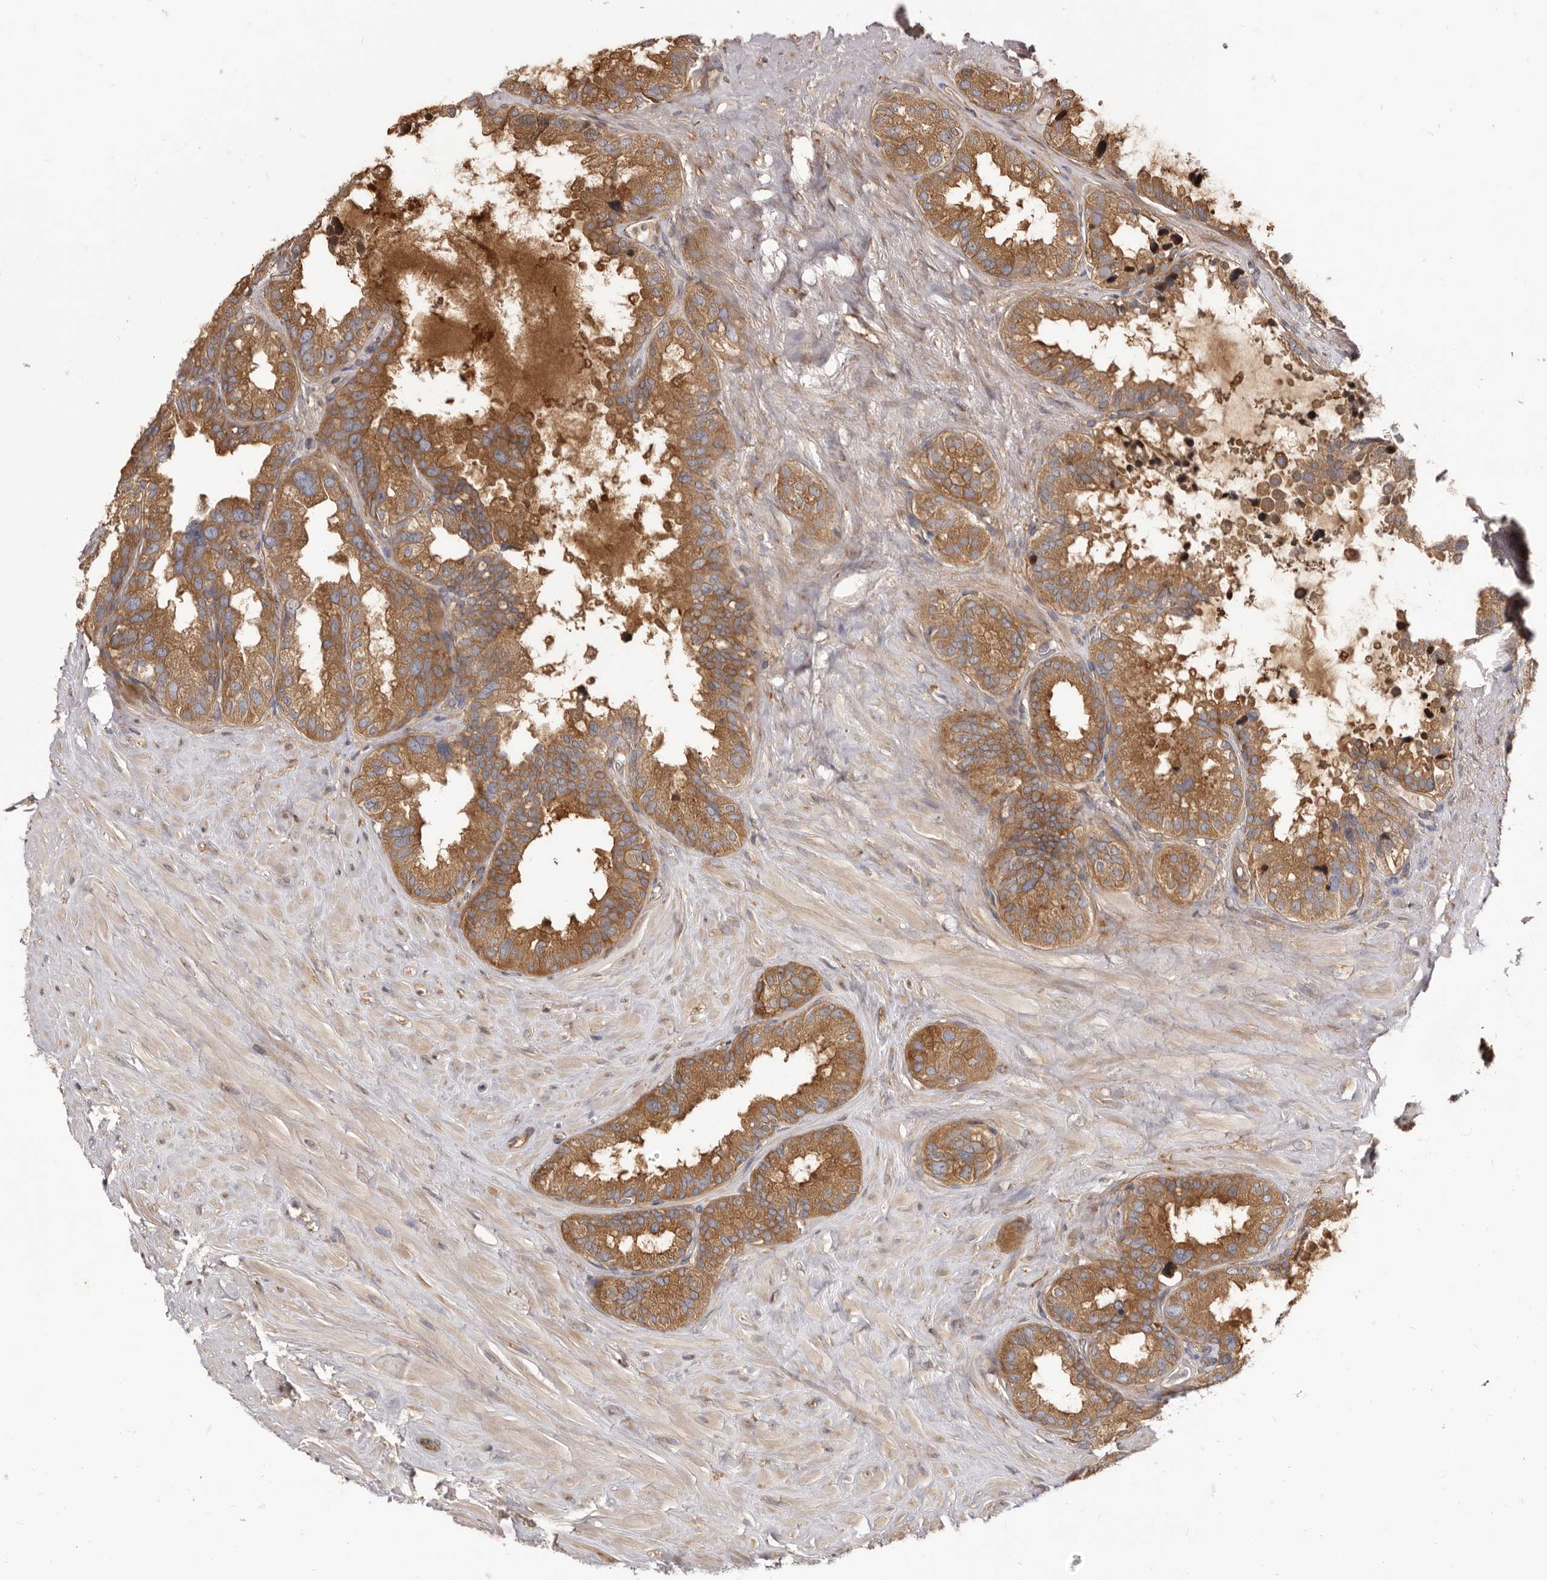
{"staining": {"intensity": "moderate", "quantity": ">75%", "location": "cytoplasmic/membranous"}, "tissue": "seminal vesicle", "cell_type": "Glandular cells", "image_type": "normal", "snomed": [{"axis": "morphology", "description": "Normal tissue, NOS"}, {"axis": "topography", "description": "Seminal veicle"}], "caption": "Immunohistochemistry (IHC) photomicrograph of unremarkable seminal vesicle stained for a protein (brown), which exhibits medium levels of moderate cytoplasmic/membranous staining in approximately >75% of glandular cells.", "gene": "ADAMTS20", "patient": {"sex": "male", "age": 80}}